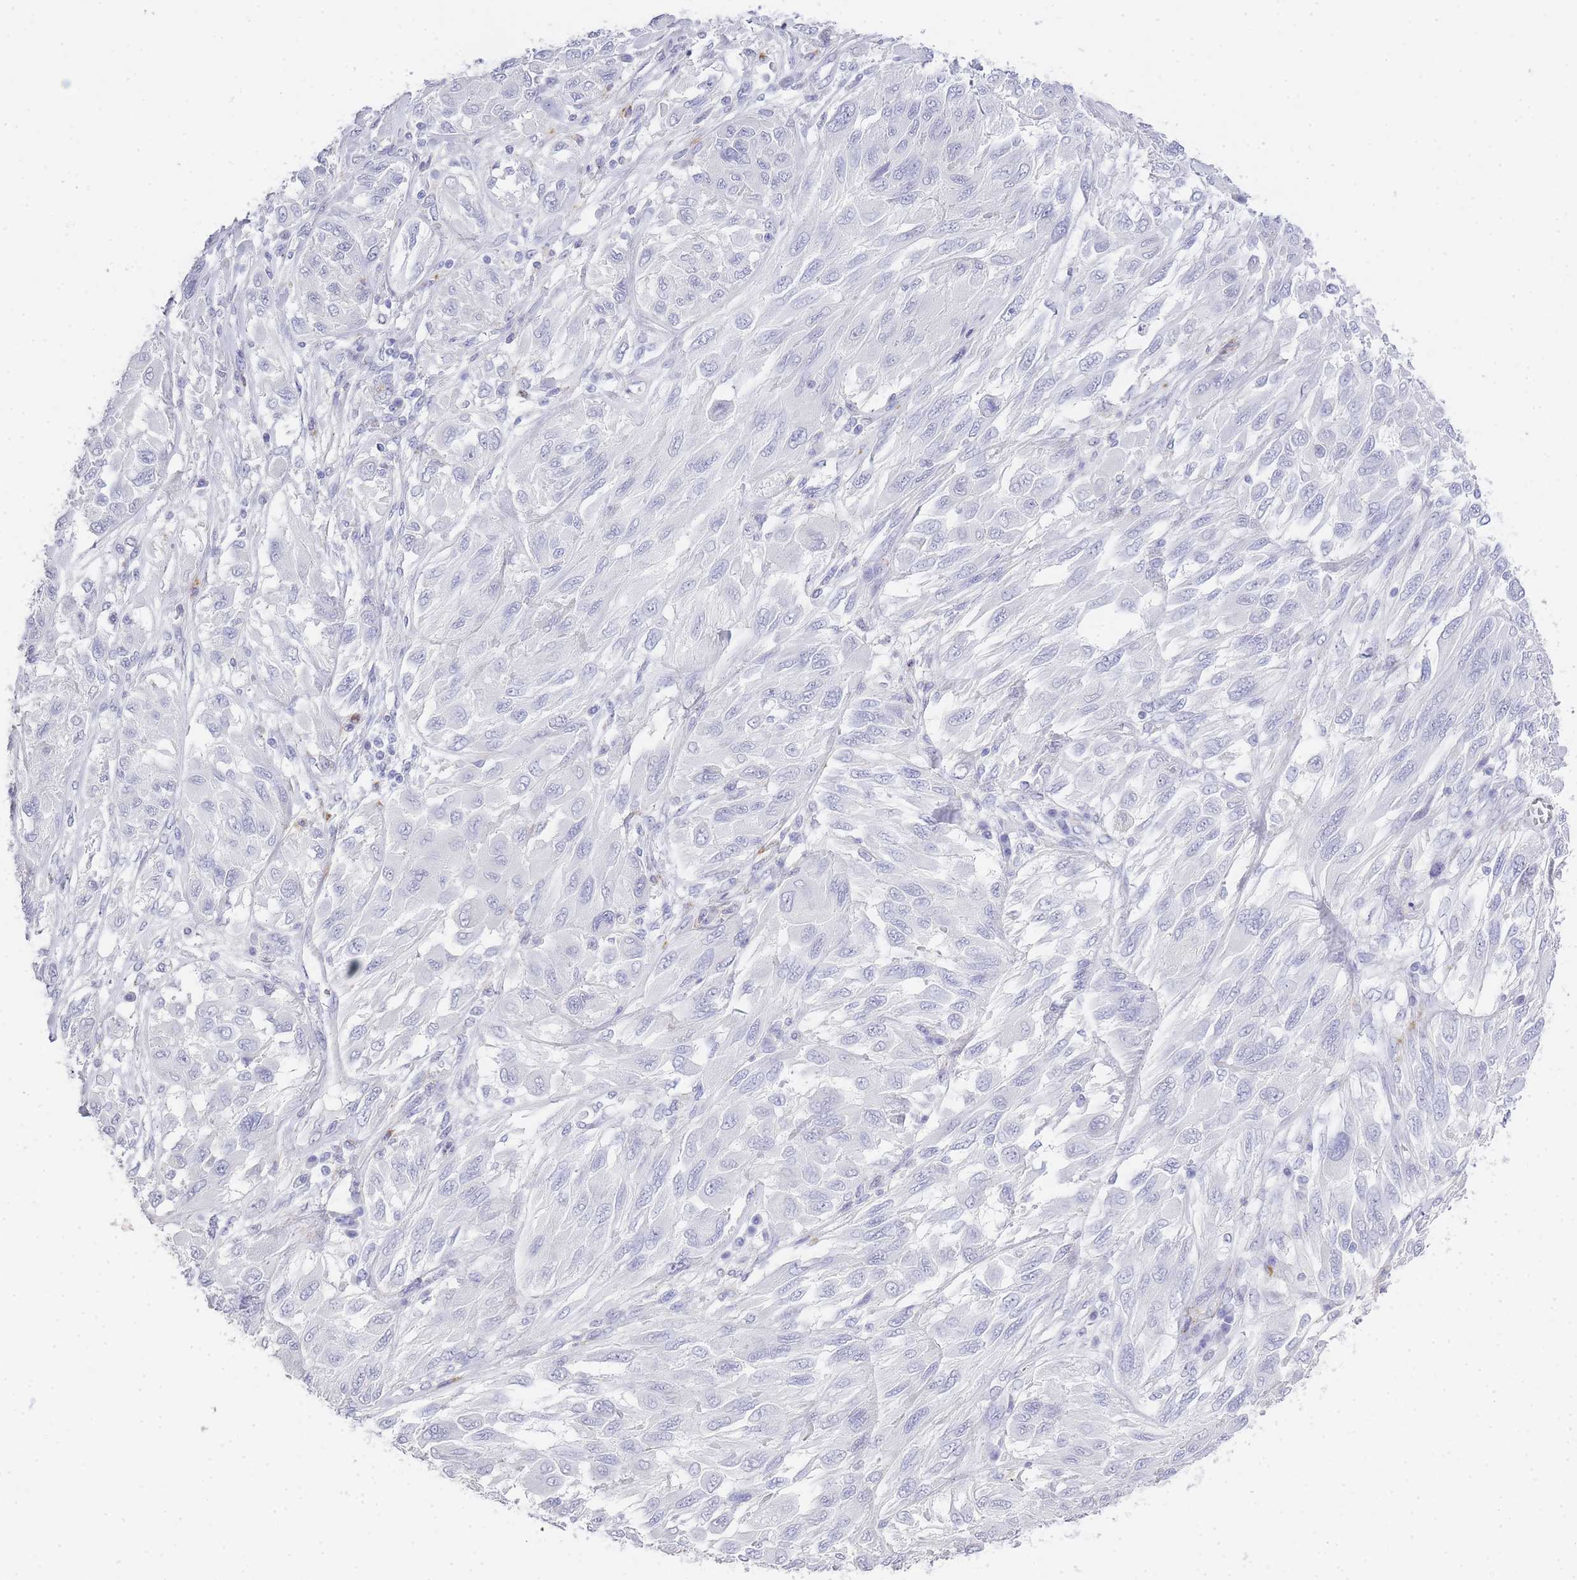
{"staining": {"intensity": "negative", "quantity": "none", "location": "none"}, "tissue": "melanoma", "cell_type": "Tumor cells", "image_type": "cancer", "snomed": [{"axis": "morphology", "description": "Malignant melanoma, NOS"}, {"axis": "topography", "description": "Skin"}], "caption": "The micrograph demonstrates no significant positivity in tumor cells of melanoma.", "gene": "RHO", "patient": {"sex": "female", "age": 91}}